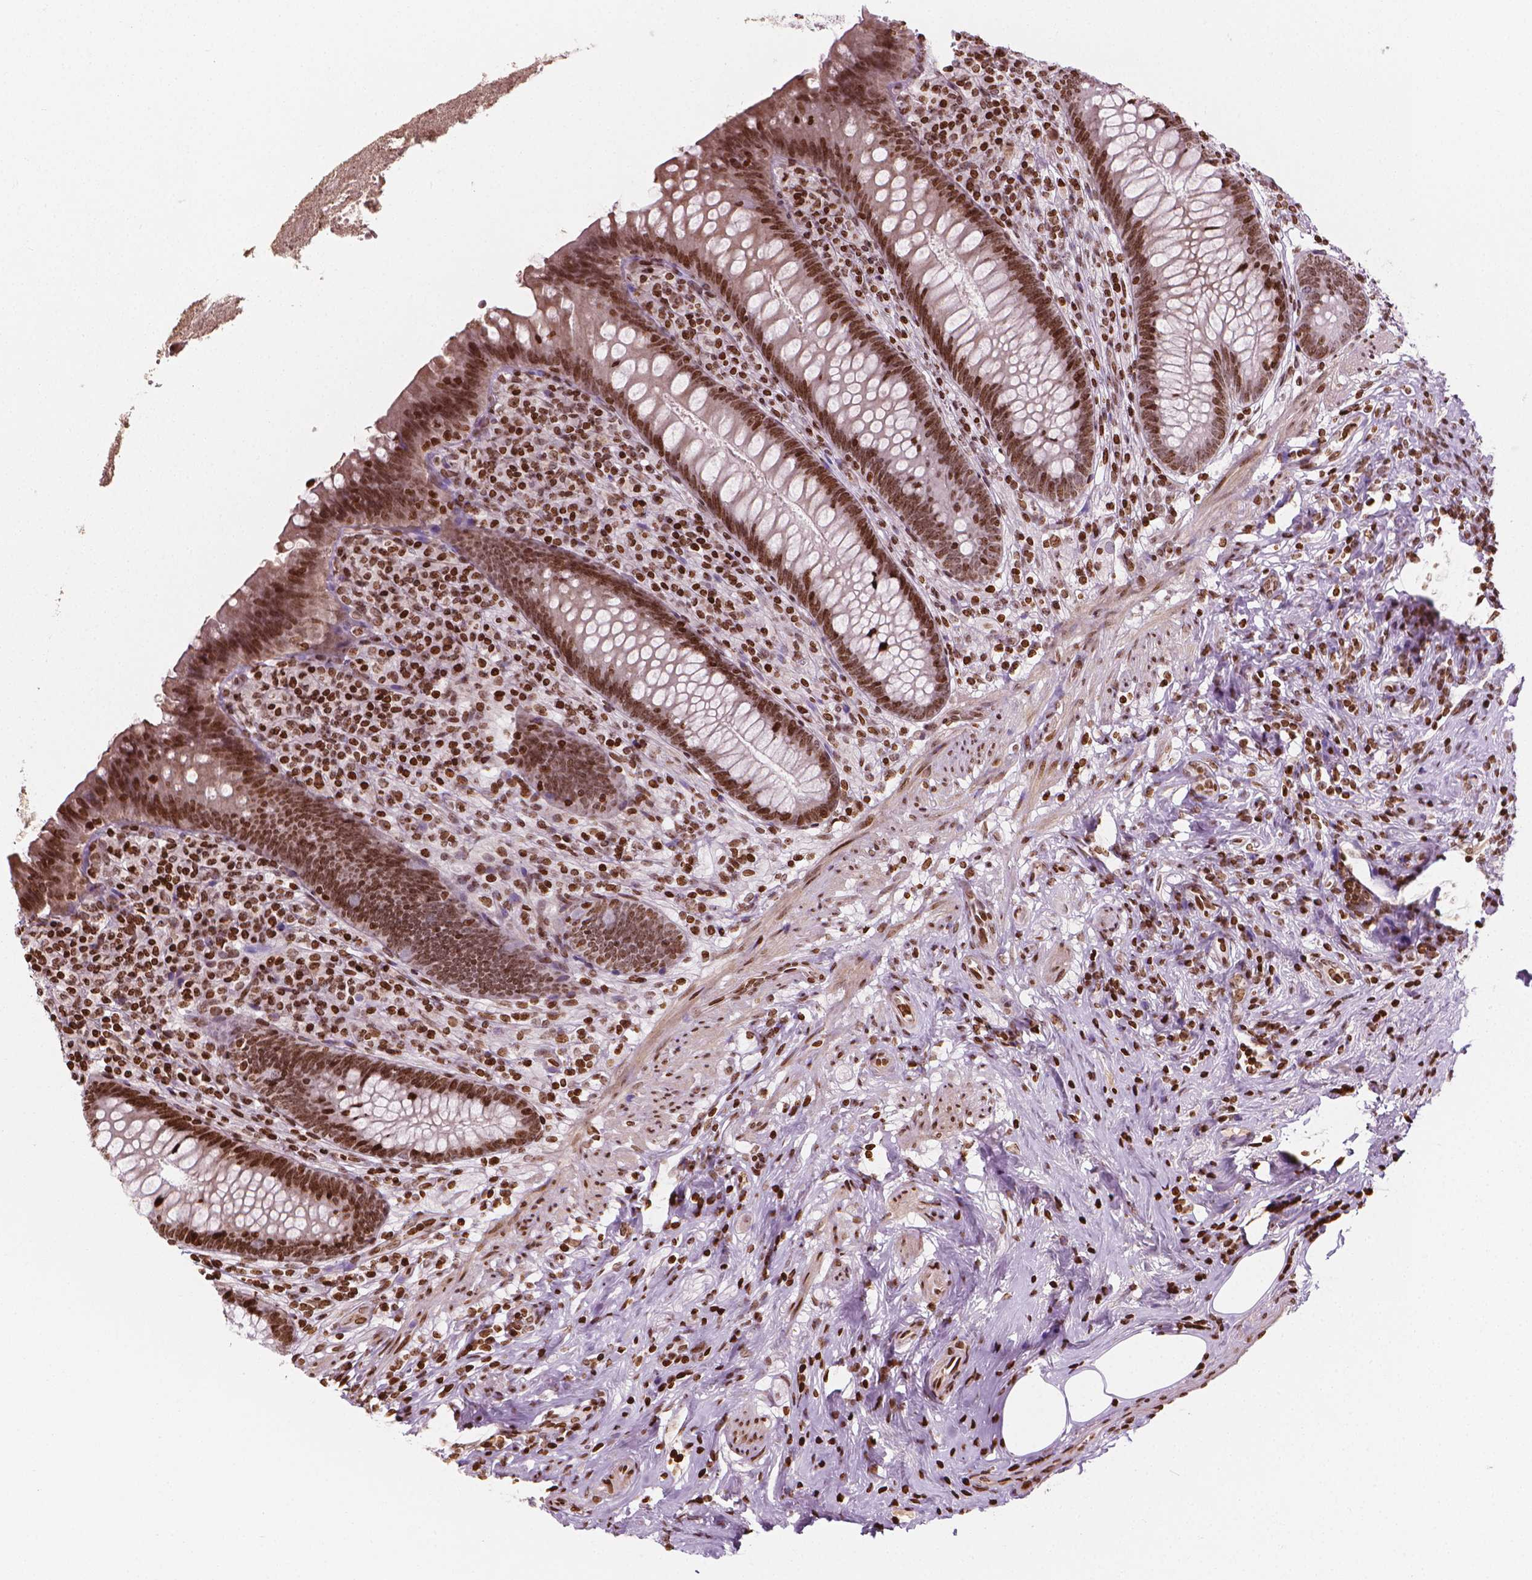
{"staining": {"intensity": "strong", "quantity": ">75%", "location": "nuclear"}, "tissue": "appendix", "cell_type": "Glandular cells", "image_type": "normal", "snomed": [{"axis": "morphology", "description": "Normal tissue, NOS"}, {"axis": "topography", "description": "Appendix"}], "caption": "Immunohistochemical staining of benign human appendix shows high levels of strong nuclear staining in about >75% of glandular cells. (IHC, brightfield microscopy, high magnification).", "gene": "PIP4K2A", "patient": {"sex": "male", "age": 47}}